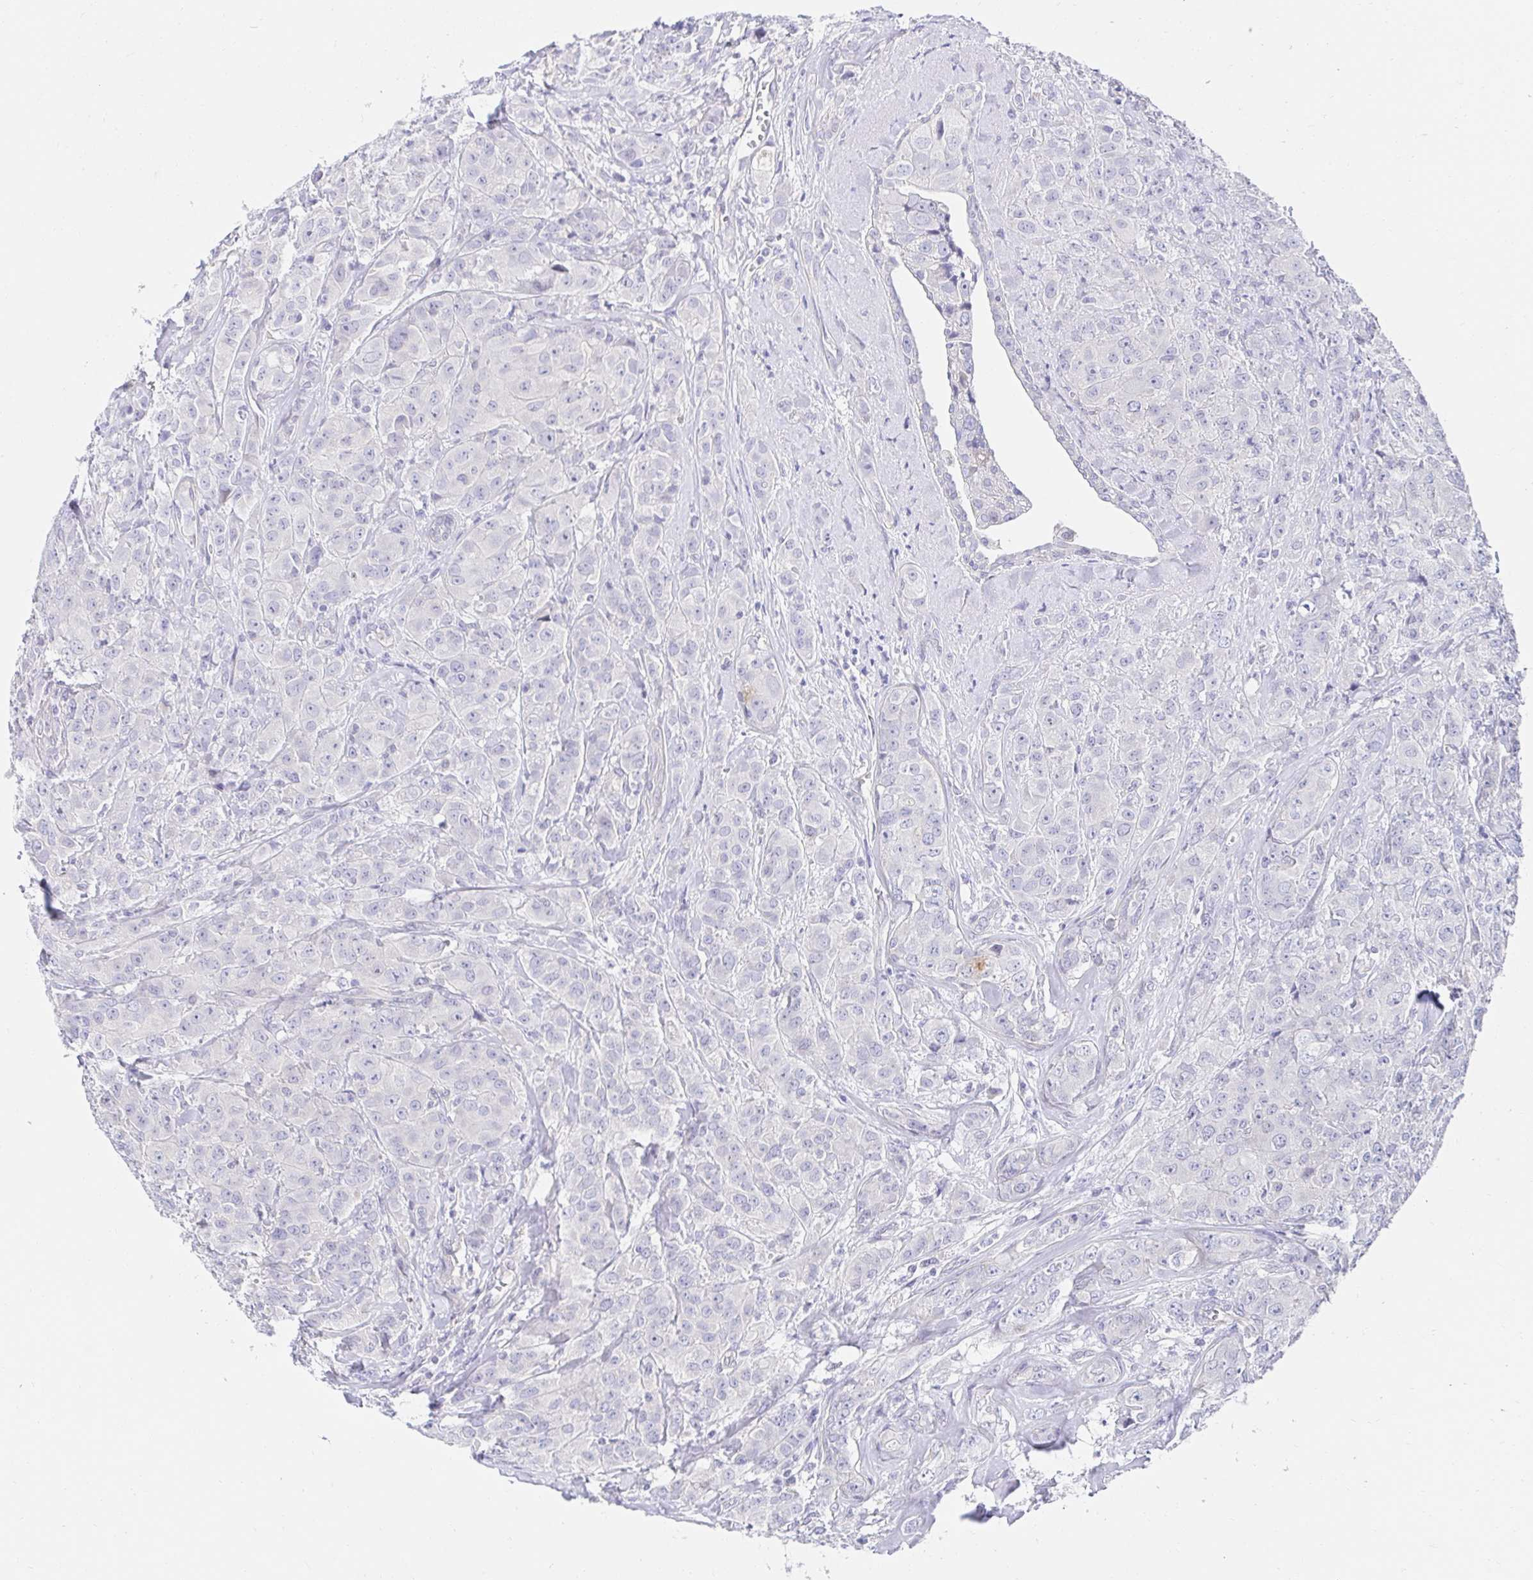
{"staining": {"intensity": "negative", "quantity": "none", "location": "none"}, "tissue": "breast cancer", "cell_type": "Tumor cells", "image_type": "cancer", "snomed": [{"axis": "morphology", "description": "Normal tissue, NOS"}, {"axis": "morphology", "description": "Duct carcinoma"}, {"axis": "topography", "description": "Breast"}], "caption": "A high-resolution photomicrograph shows IHC staining of breast cancer (invasive ductal carcinoma), which displays no significant staining in tumor cells. Nuclei are stained in blue.", "gene": "AKAP14", "patient": {"sex": "female", "age": 43}}